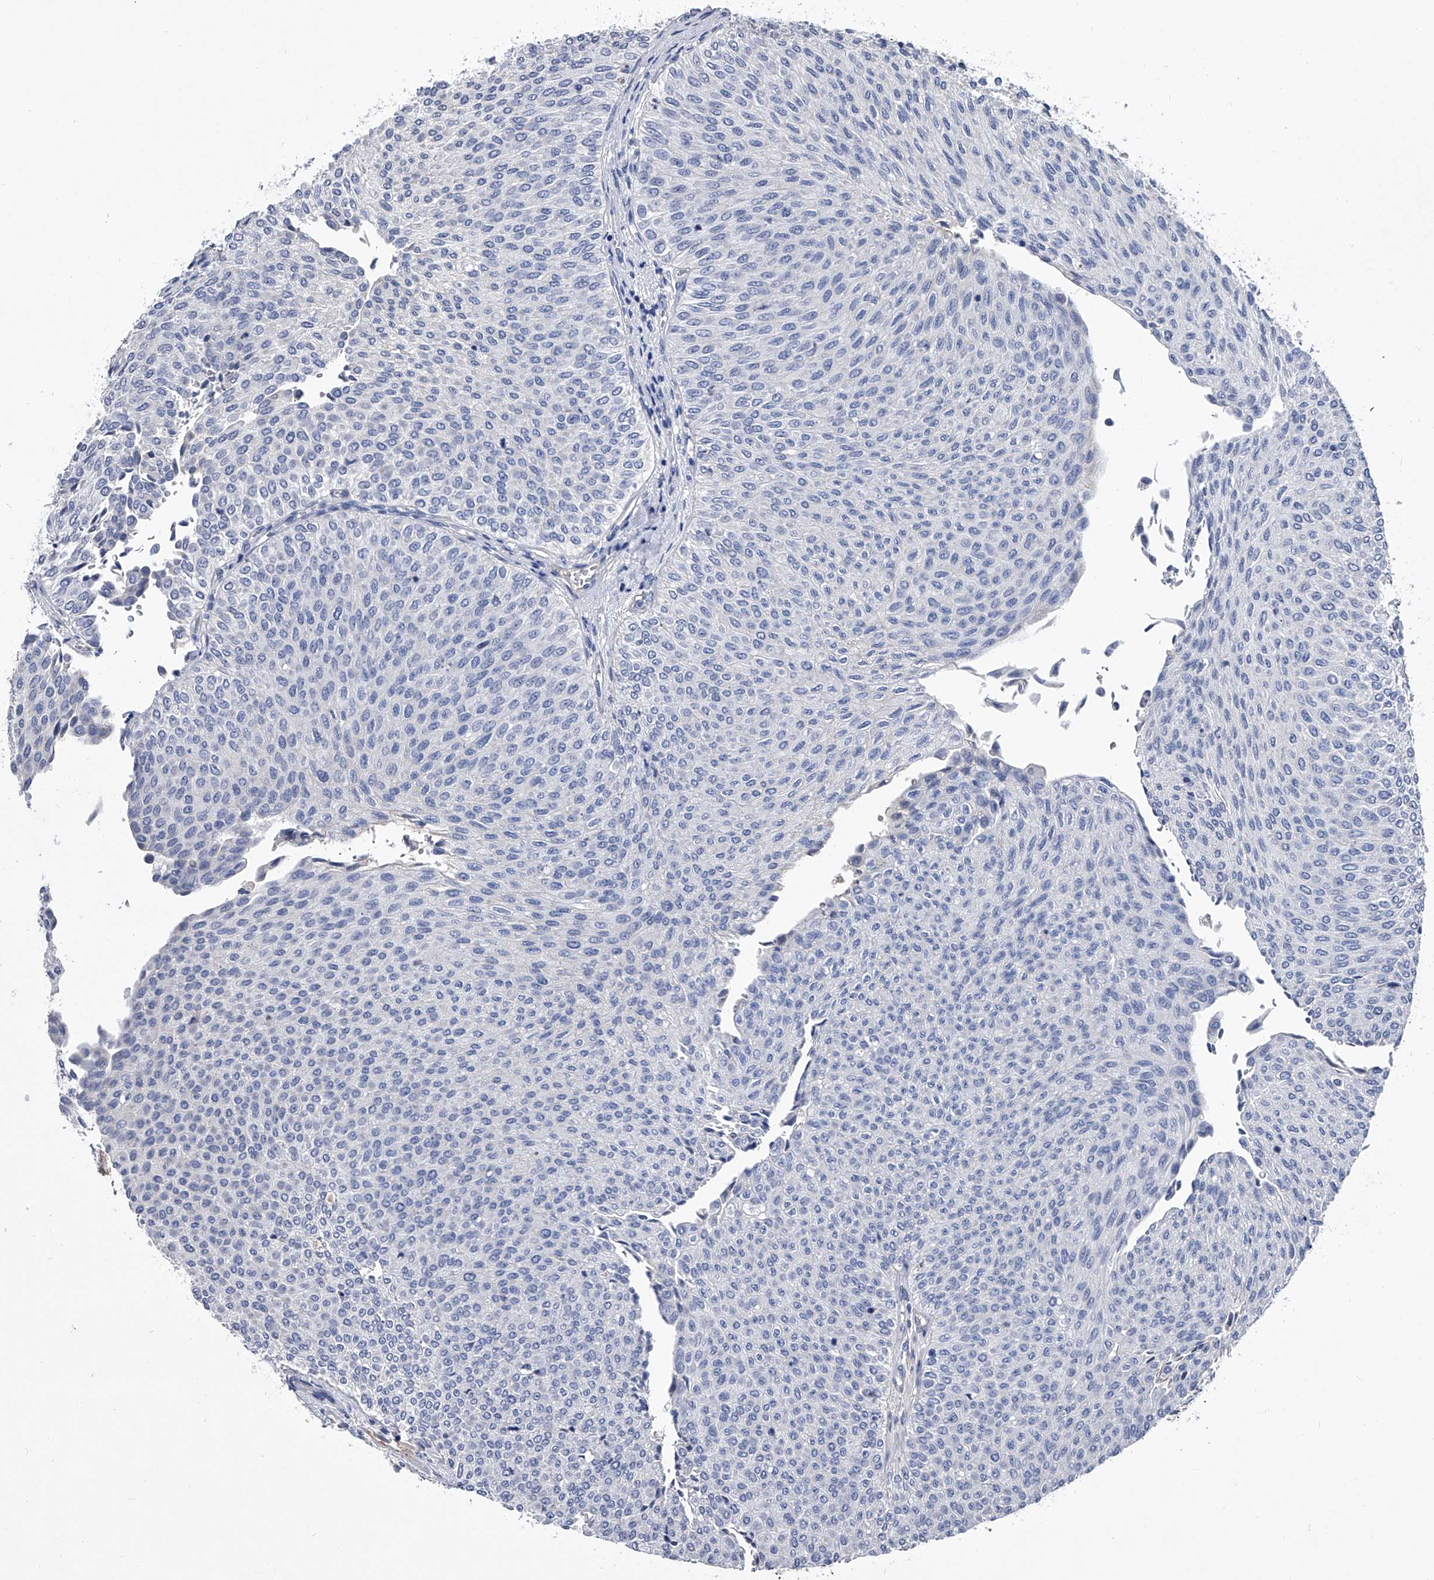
{"staining": {"intensity": "negative", "quantity": "none", "location": "none"}, "tissue": "urothelial cancer", "cell_type": "Tumor cells", "image_type": "cancer", "snomed": [{"axis": "morphology", "description": "Urothelial carcinoma, Low grade"}, {"axis": "topography", "description": "Urinary bladder"}], "caption": "Human urothelial cancer stained for a protein using IHC displays no staining in tumor cells.", "gene": "EFCAB7", "patient": {"sex": "male", "age": 78}}